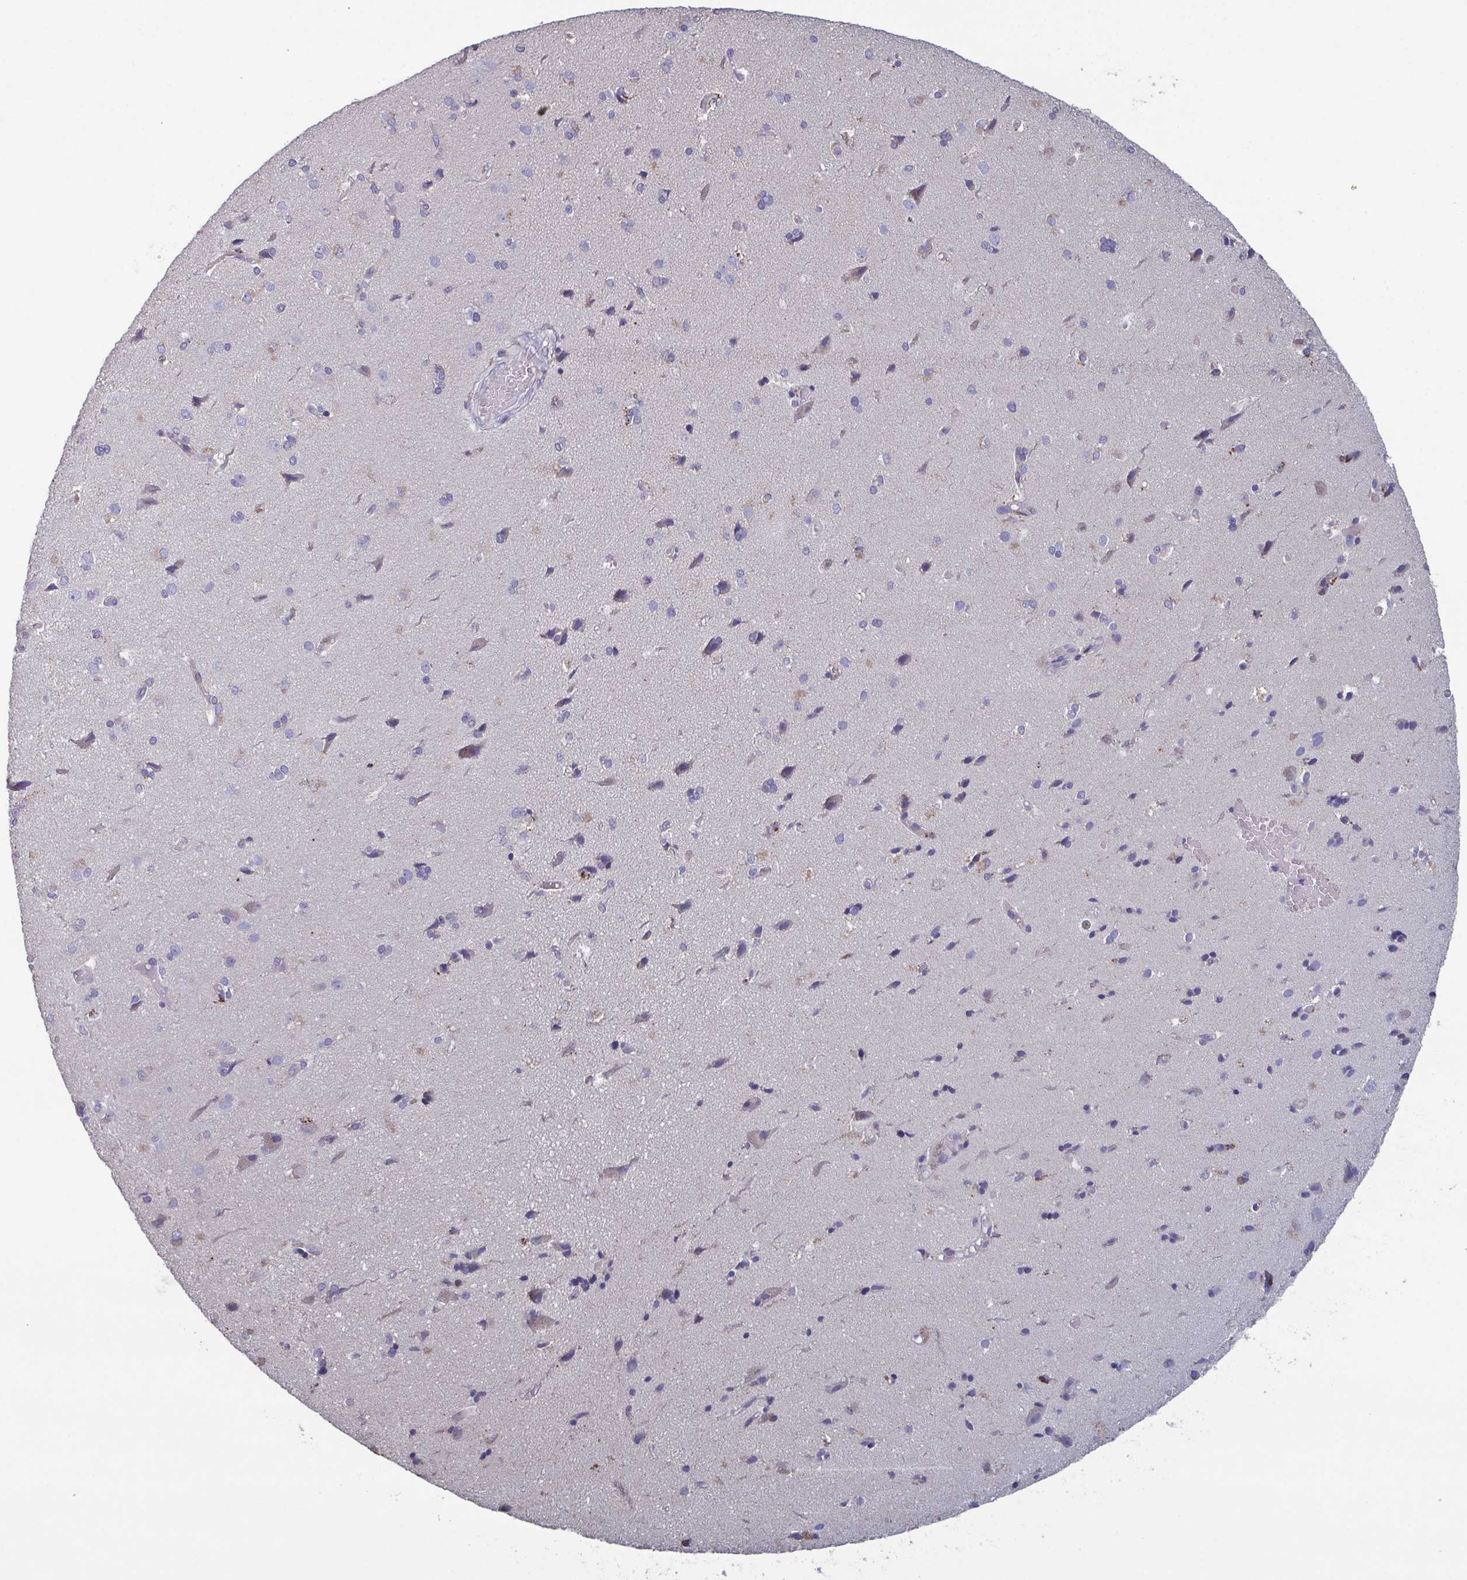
{"staining": {"intensity": "negative", "quantity": "none", "location": "none"}, "tissue": "cerebral cortex", "cell_type": "Endothelial cells", "image_type": "normal", "snomed": [{"axis": "morphology", "description": "Normal tissue, NOS"}, {"axis": "morphology", "description": "Glioma, malignant, High grade"}, {"axis": "topography", "description": "Cerebral cortex"}], "caption": "This is an immunohistochemistry image of unremarkable human cerebral cortex. There is no expression in endothelial cells.", "gene": "GLDC", "patient": {"sex": "male", "age": 71}}